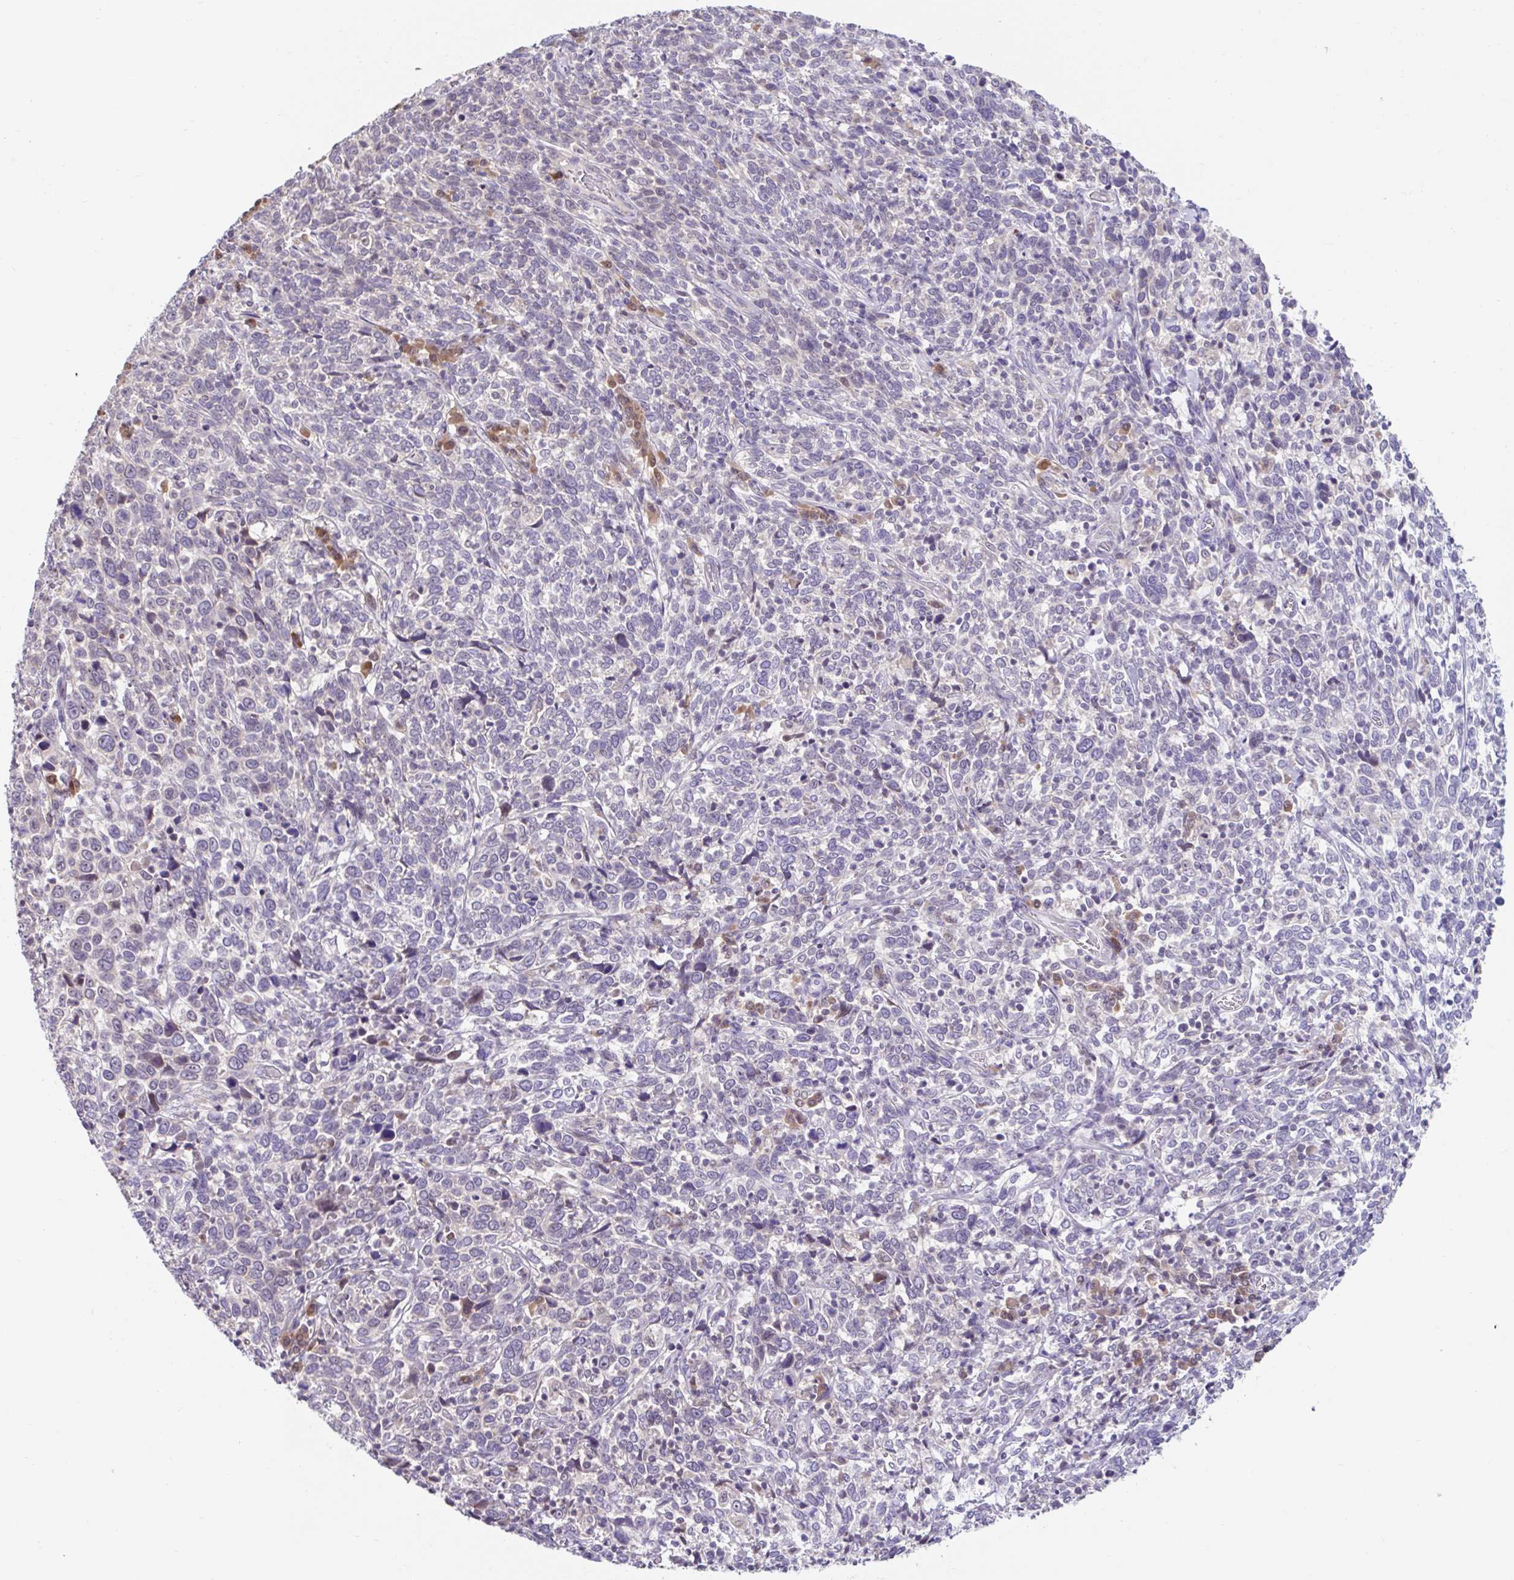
{"staining": {"intensity": "negative", "quantity": "none", "location": "none"}, "tissue": "cervical cancer", "cell_type": "Tumor cells", "image_type": "cancer", "snomed": [{"axis": "morphology", "description": "Squamous cell carcinoma, NOS"}, {"axis": "topography", "description": "Cervix"}], "caption": "Immunohistochemistry of cervical cancer exhibits no positivity in tumor cells.", "gene": "NT5C1B", "patient": {"sex": "female", "age": 46}}